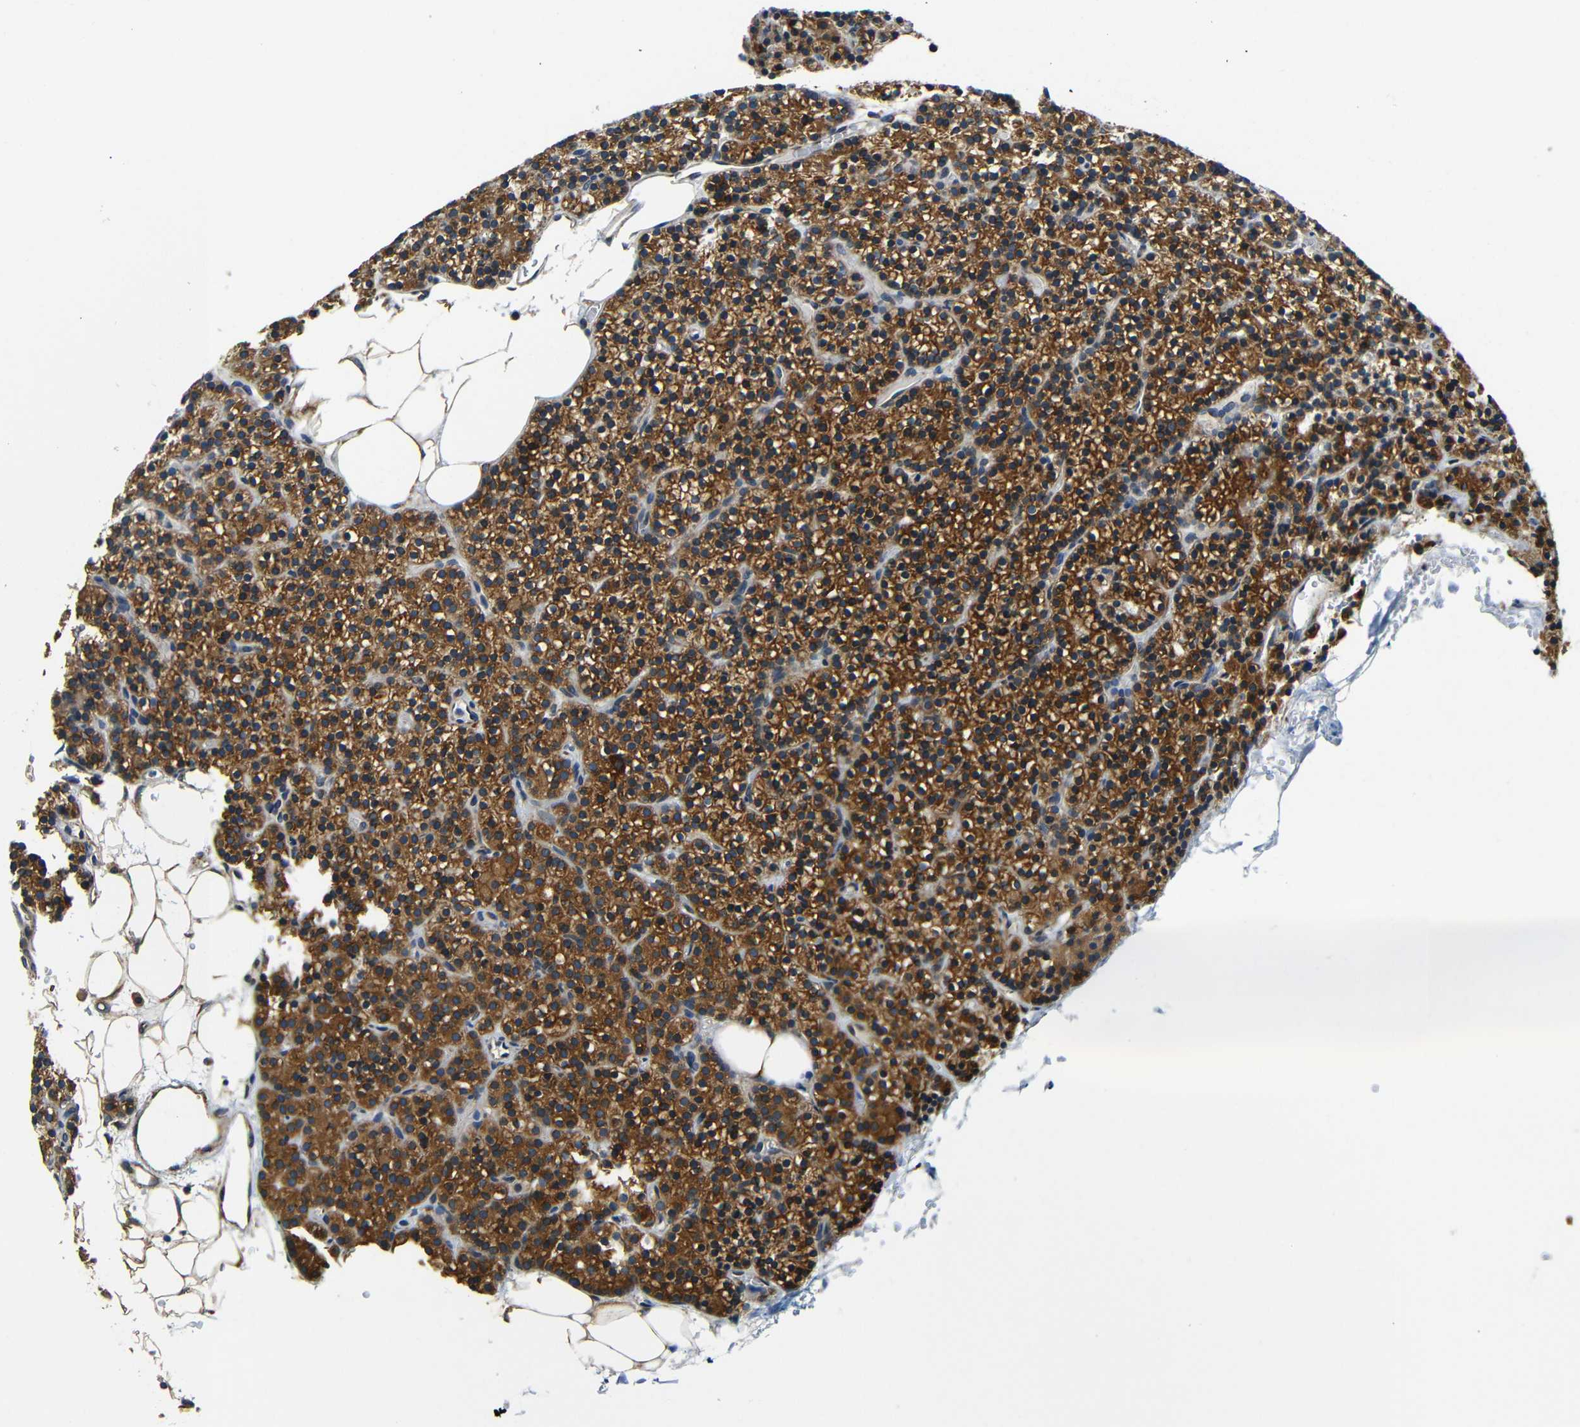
{"staining": {"intensity": "strong", "quantity": ">75%", "location": "cytoplasmic/membranous"}, "tissue": "parathyroid gland", "cell_type": "Glandular cells", "image_type": "normal", "snomed": [{"axis": "morphology", "description": "Normal tissue, NOS"}, {"axis": "morphology", "description": "Hyperplasia, NOS"}, {"axis": "topography", "description": "Parathyroid gland"}], "caption": "DAB (3,3'-diaminobenzidine) immunohistochemical staining of unremarkable human parathyroid gland demonstrates strong cytoplasmic/membranous protein positivity in approximately >75% of glandular cells. The staining is performed using DAB brown chromogen to label protein expression. The nuclei are counter-stained blue using hematoxylin.", "gene": "VAPB", "patient": {"sex": "male", "age": 44}}